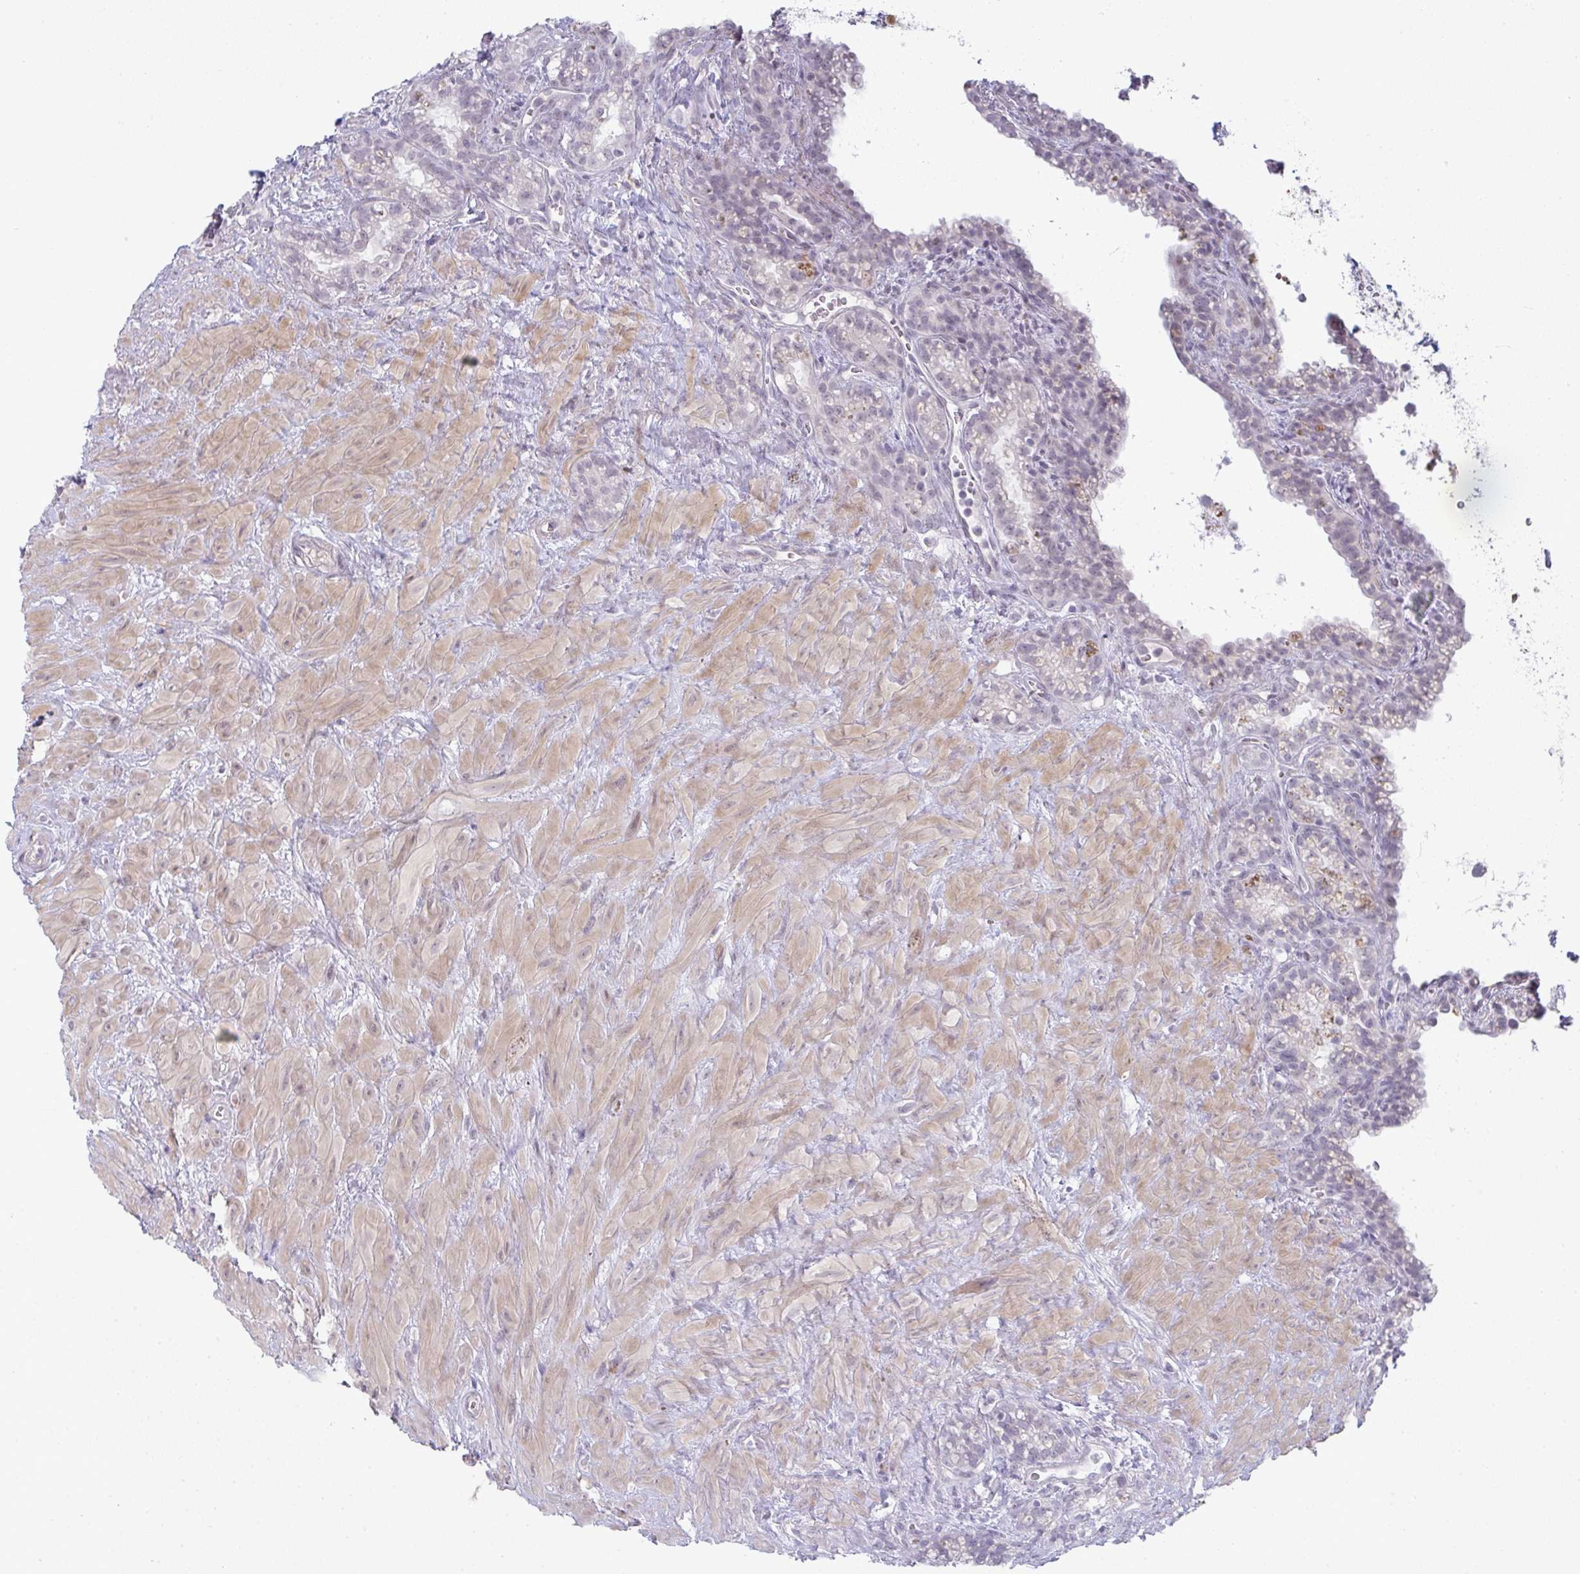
{"staining": {"intensity": "negative", "quantity": "none", "location": "none"}, "tissue": "seminal vesicle", "cell_type": "Glandular cells", "image_type": "normal", "snomed": [{"axis": "morphology", "description": "Normal tissue, NOS"}, {"axis": "topography", "description": "Seminal veicle"}], "caption": "Protein analysis of benign seminal vesicle reveals no significant positivity in glandular cells. (Brightfield microscopy of DAB (3,3'-diaminobenzidine) immunohistochemistry at high magnification).", "gene": "TEX33", "patient": {"sex": "male", "age": 76}}